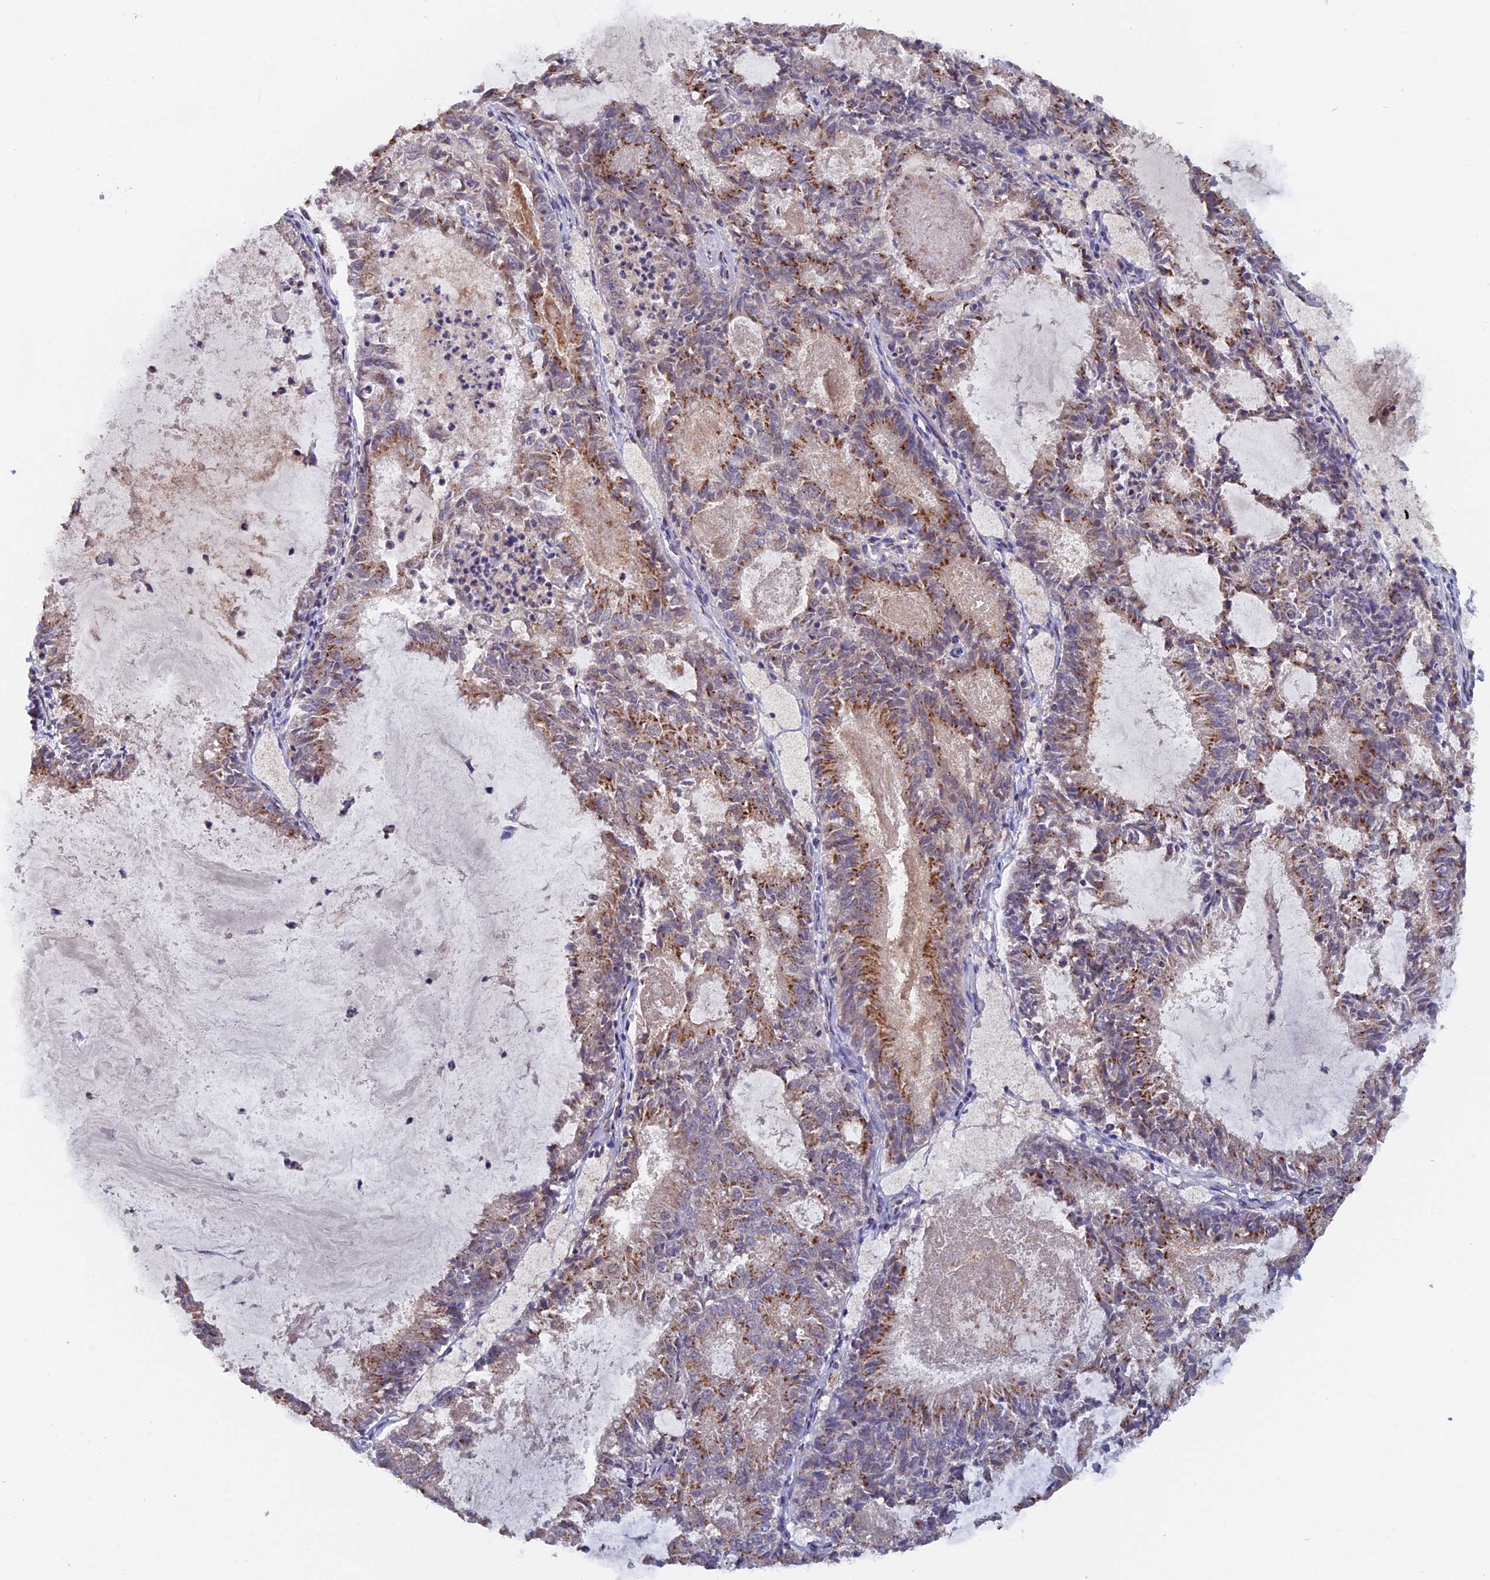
{"staining": {"intensity": "moderate", "quantity": ">75%", "location": "cytoplasmic/membranous"}, "tissue": "endometrial cancer", "cell_type": "Tumor cells", "image_type": "cancer", "snomed": [{"axis": "morphology", "description": "Adenocarcinoma, NOS"}, {"axis": "topography", "description": "Endometrium"}], "caption": "A brown stain shows moderate cytoplasmic/membranous expression of a protein in endometrial cancer (adenocarcinoma) tumor cells.", "gene": "PIGQ", "patient": {"sex": "female", "age": 57}}